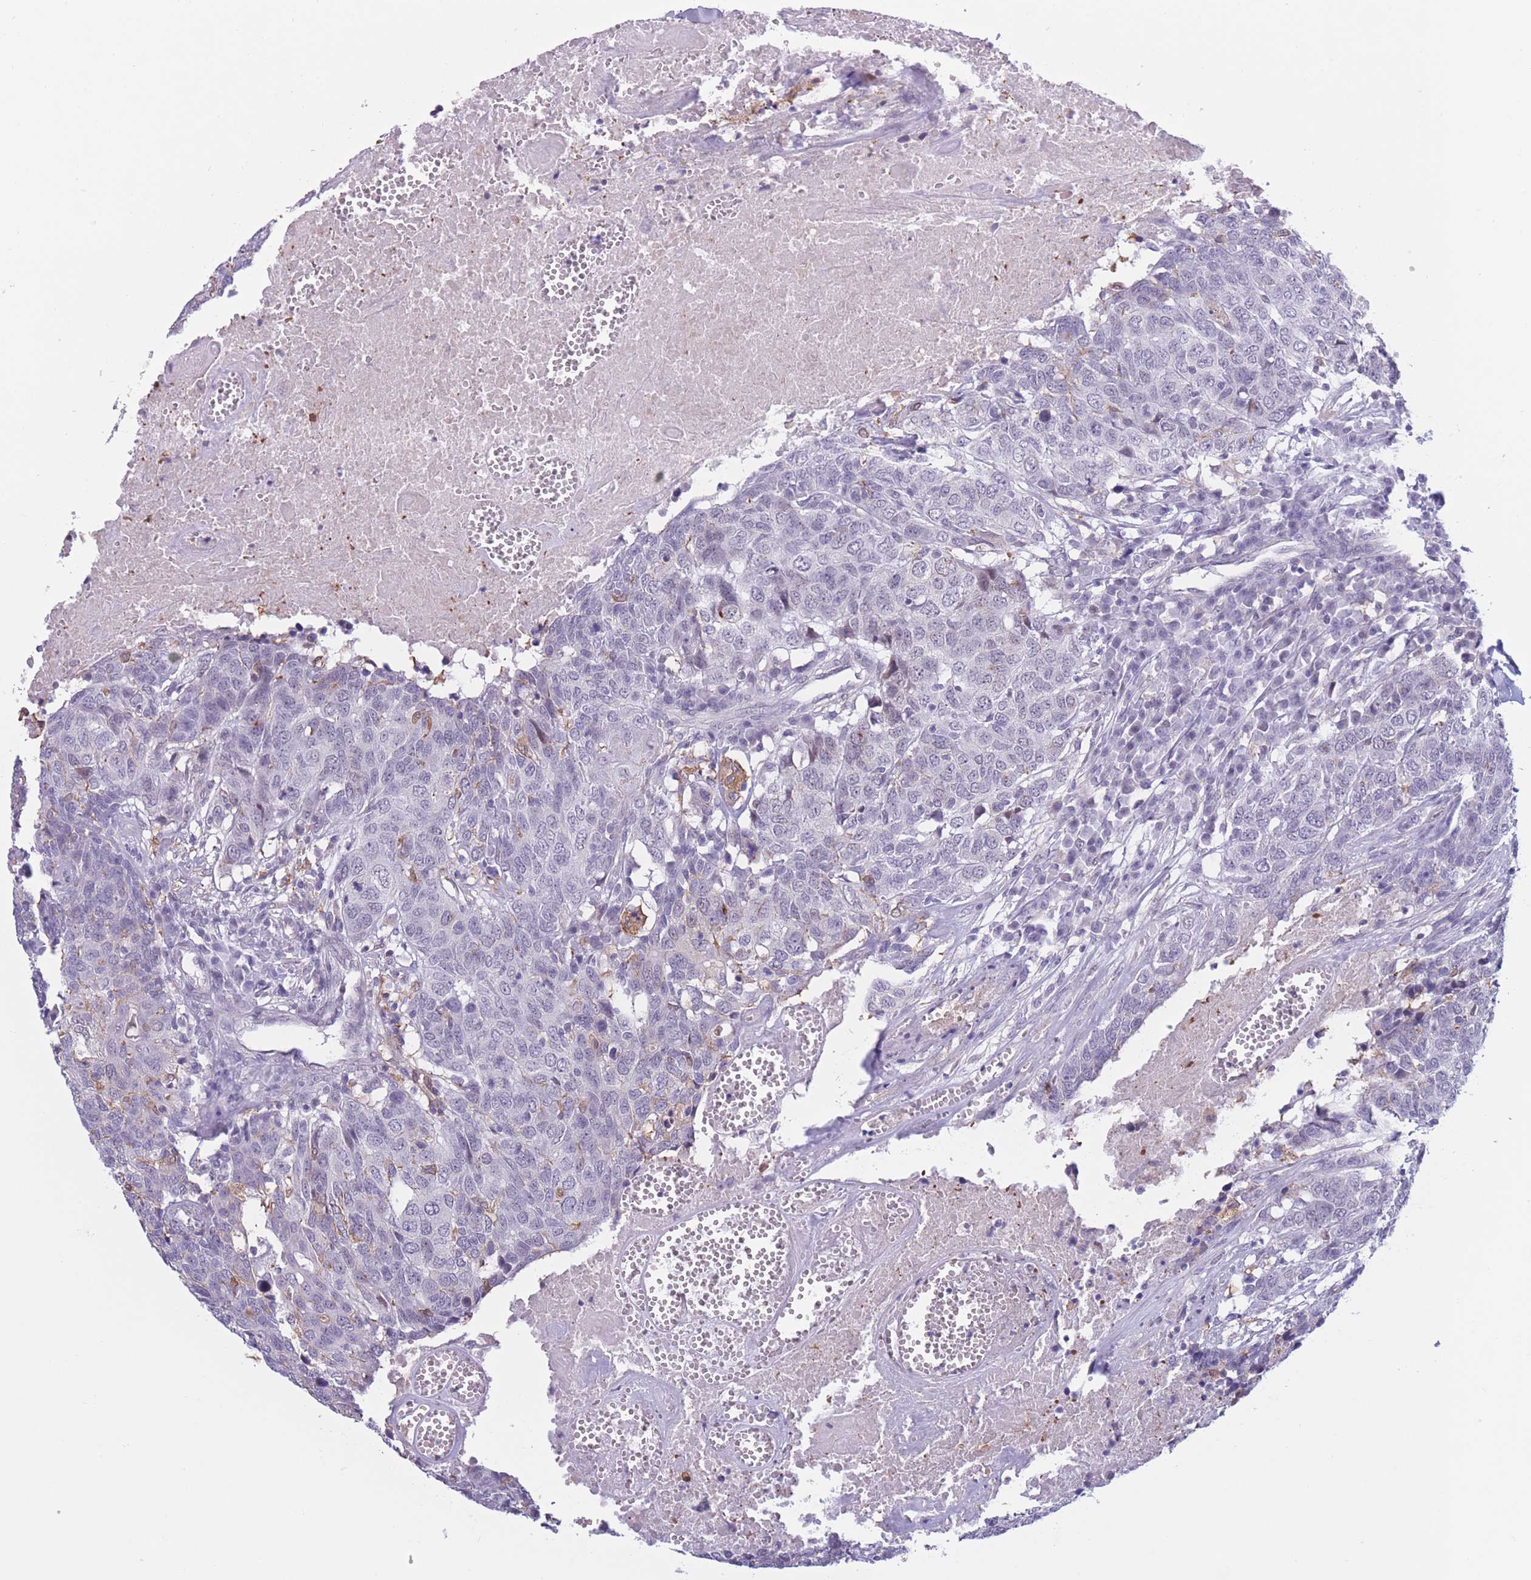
{"staining": {"intensity": "negative", "quantity": "none", "location": "none"}, "tissue": "head and neck cancer", "cell_type": "Tumor cells", "image_type": "cancer", "snomed": [{"axis": "morphology", "description": "Squamous cell carcinoma, NOS"}, {"axis": "topography", "description": "Head-Neck"}], "caption": "Immunohistochemistry (IHC) of head and neck squamous cell carcinoma demonstrates no positivity in tumor cells.", "gene": "PODXL", "patient": {"sex": "male", "age": 66}}